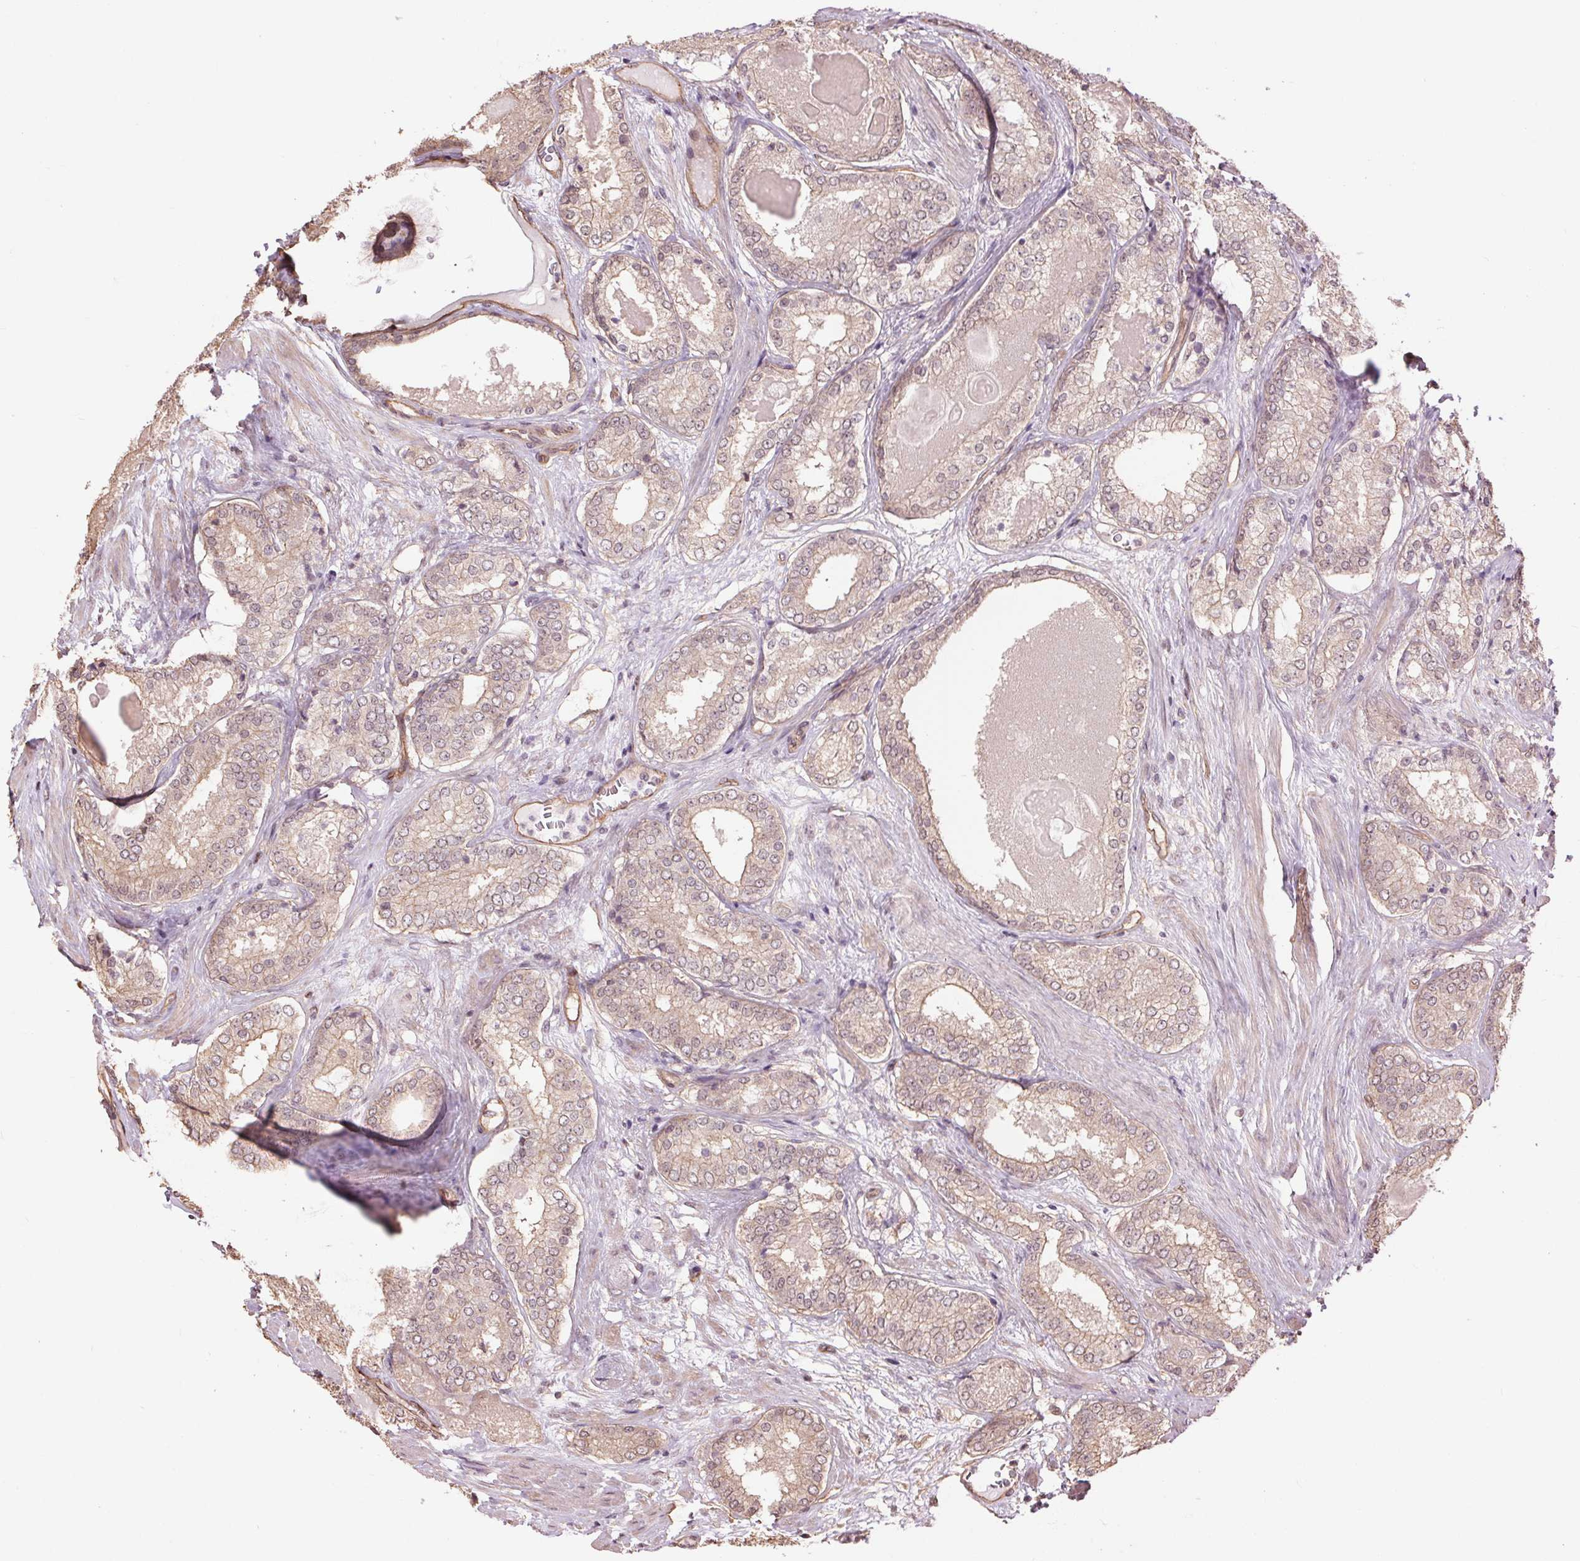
{"staining": {"intensity": "weak", "quantity": "25%-75%", "location": "cytoplasmic/membranous"}, "tissue": "prostate cancer", "cell_type": "Tumor cells", "image_type": "cancer", "snomed": [{"axis": "morphology", "description": "Adenocarcinoma, NOS"}, {"axis": "morphology", "description": "Adenocarcinoma, Low grade"}, {"axis": "topography", "description": "Prostate"}], "caption": "IHC histopathology image of human prostate cancer (low-grade adenocarcinoma) stained for a protein (brown), which exhibits low levels of weak cytoplasmic/membranous staining in about 25%-75% of tumor cells.", "gene": "PALM", "patient": {"sex": "male", "age": 68}}